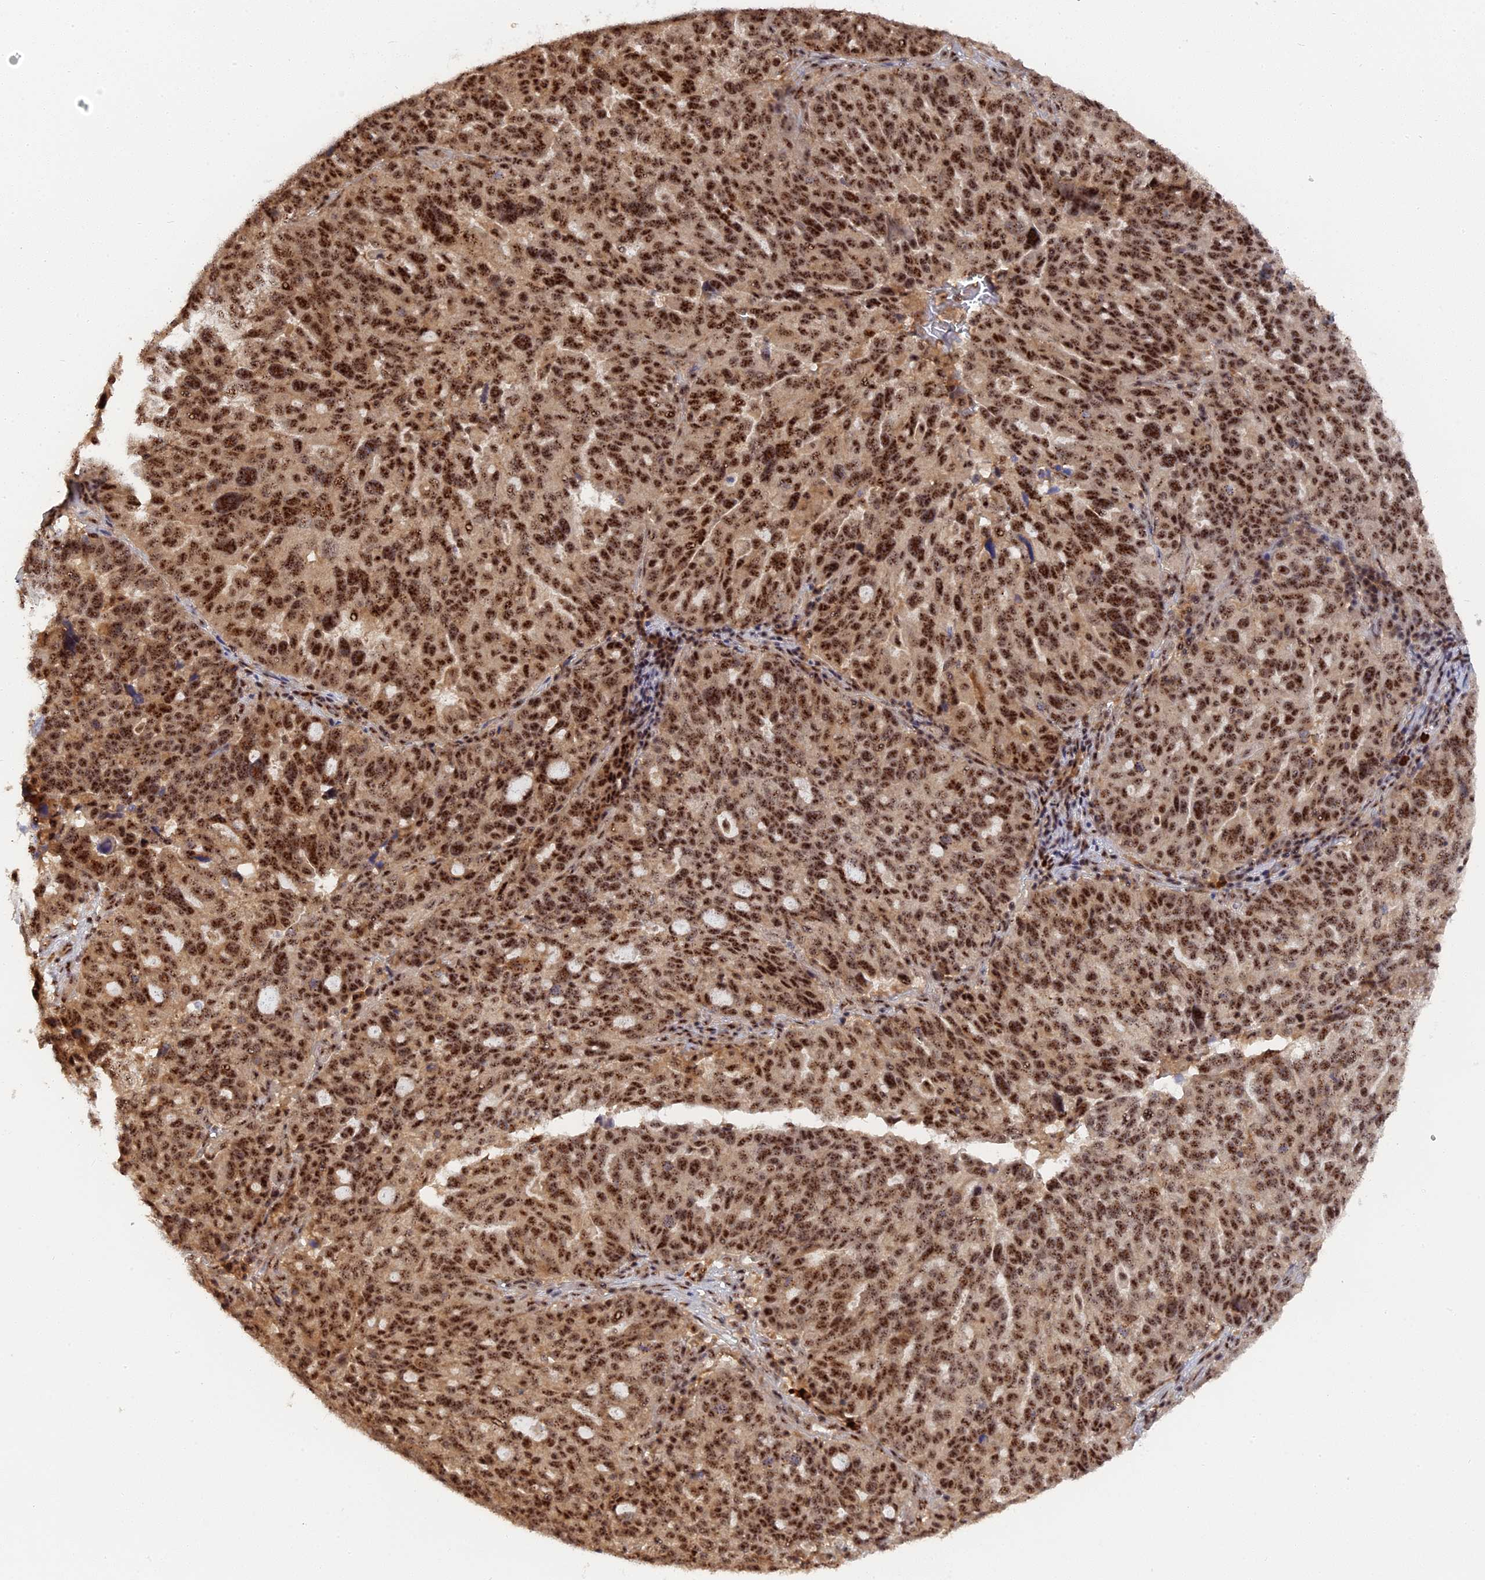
{"staining": {"intensity": "strong", "quantity": ">75%", "location": "nuclear"}, "tissue": "ovarian cancer", "cell_type": "Tumor cells", "image_type": "cancer", "snomed": [{"axis": "morphology", "description": "Cystadenocarcinoma, serous, NOS"}, {"axis": "topography", "description": "Ovary"}], "caption": "Brown immunohistochemical staining in human serous cystadenocarcinoma (ovarian) demonstrates strong nuclear positivity in approximately >75% of tumor cells.", "gene": "TAB1", "patient": {"sex": "female", "age": 59}}